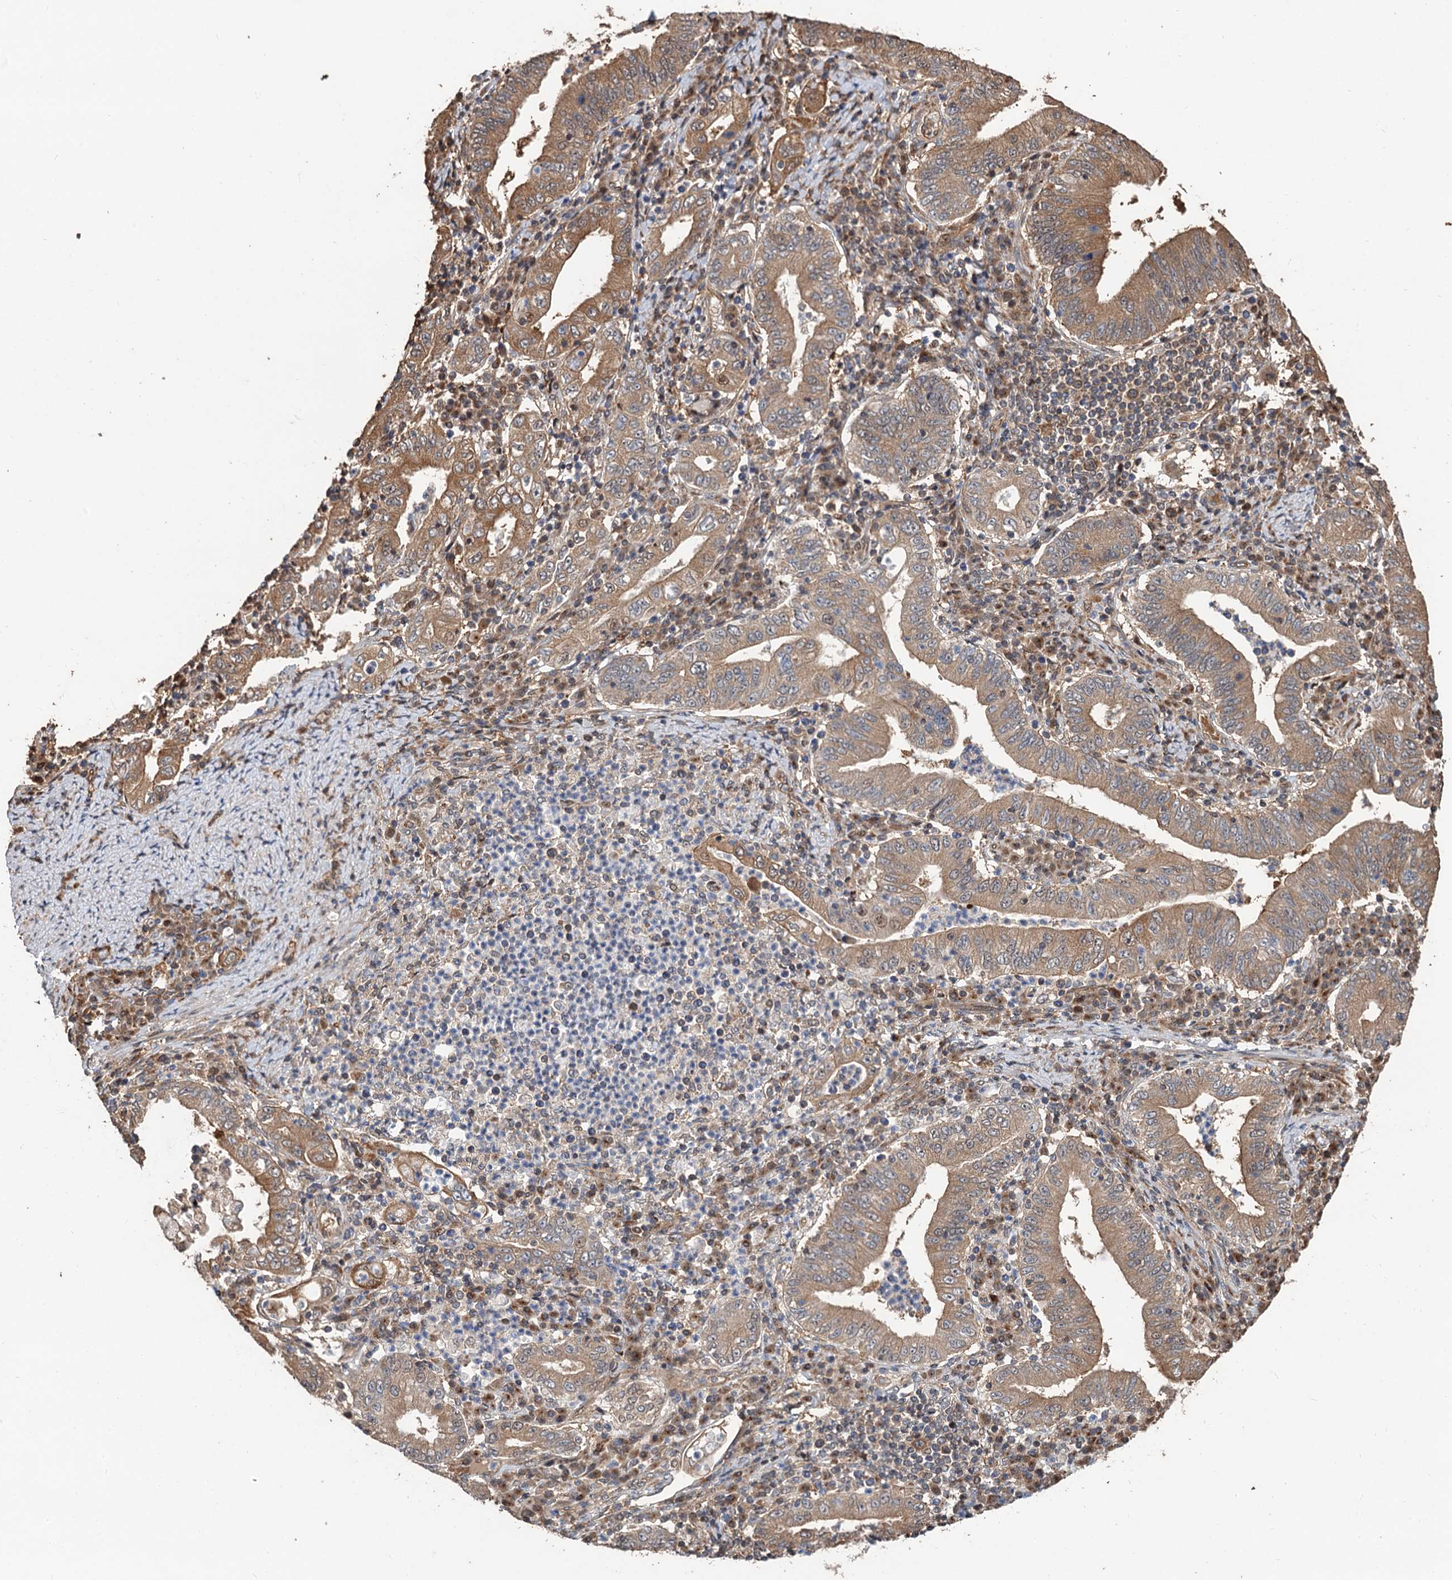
{"staining": {"intensity": "moderate", "quantity": ">75%", "location": "cytoplasmic/membranous"}, "tissue": "stomach cancer", "cell_type": "Tumor cells", "image_type": "cancer", "snomed": [{"axis": "morphology", "description": "Normal tissue, NOS"}, {"axis": "morphology", "description": "Adenocarcinoma, NOS"}, {"axis": "topography", "description": "Esophagus"}, {"axis": "topography", "description": "Stomach, upper"}, {"axis": "topography", "description": "Peripheral nerve tissue"}], "caption": "DAB (3,3'-diaminobenzidine) immunohistochemical staining of stomach adenocarcinoma exhibits moderate cytoplasmic/membranous protein staining in about >75% of tumor cells. Nuclei are stained in blue.", "gene": "DEXI", "patient": {"sex": "male", "age": 62}}